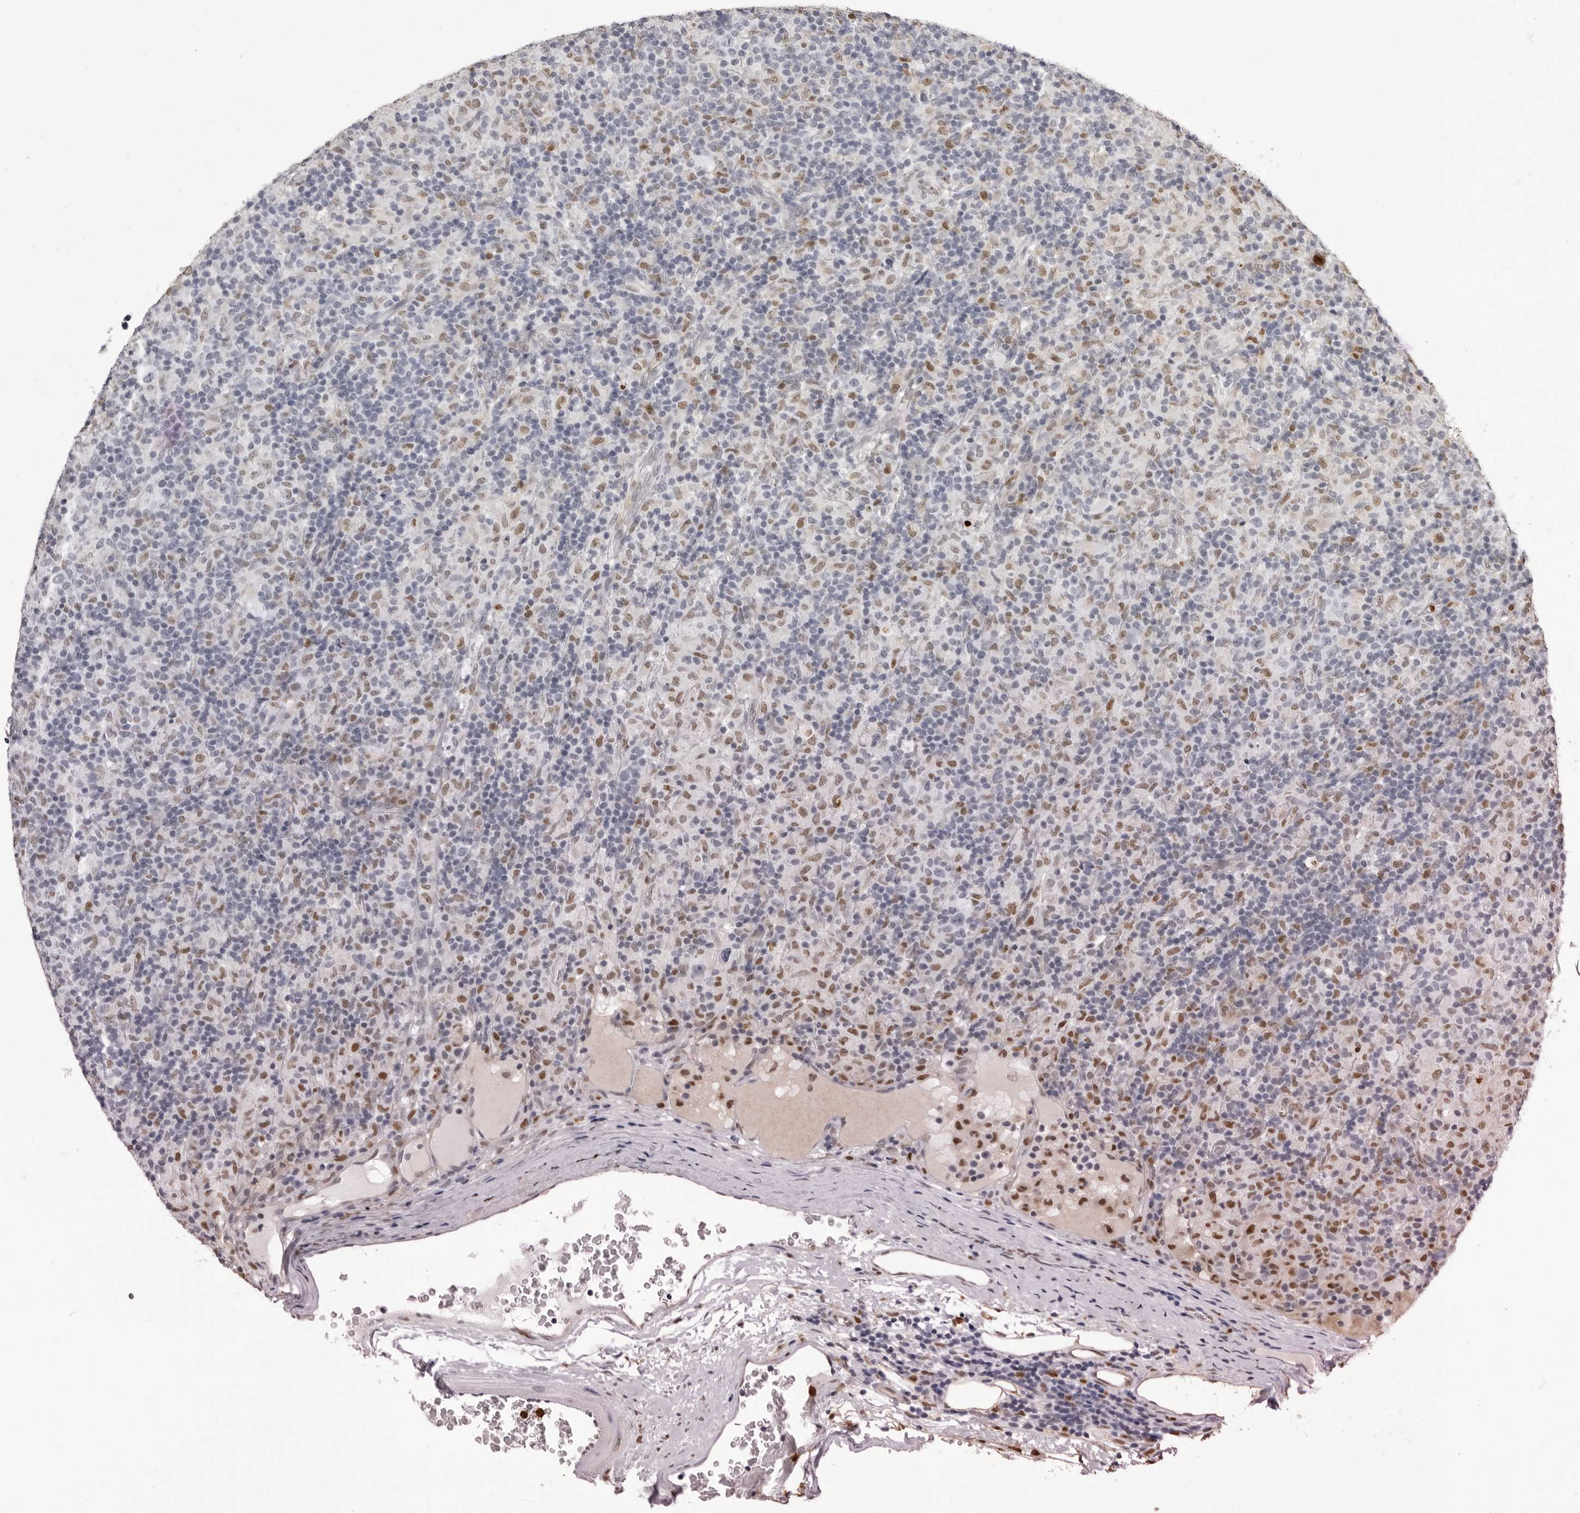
{"staining": {"intensity": "negative", "quantity": "none", "location": "none"}, "tissue": "lymphoma", "cell_type": "Tumor cells", "image_type": "cancer", "snomed": [{"axis": "morphology", "description": "Hodgkin's disease, NOS"}, {"axis": "topography", "description": "Lymph node"}], "caption": "There is no significant expression in tumor cells of Hodgkin's disease.", "gene": "IL31", "patient": {"sex": "male", "age": 70}}